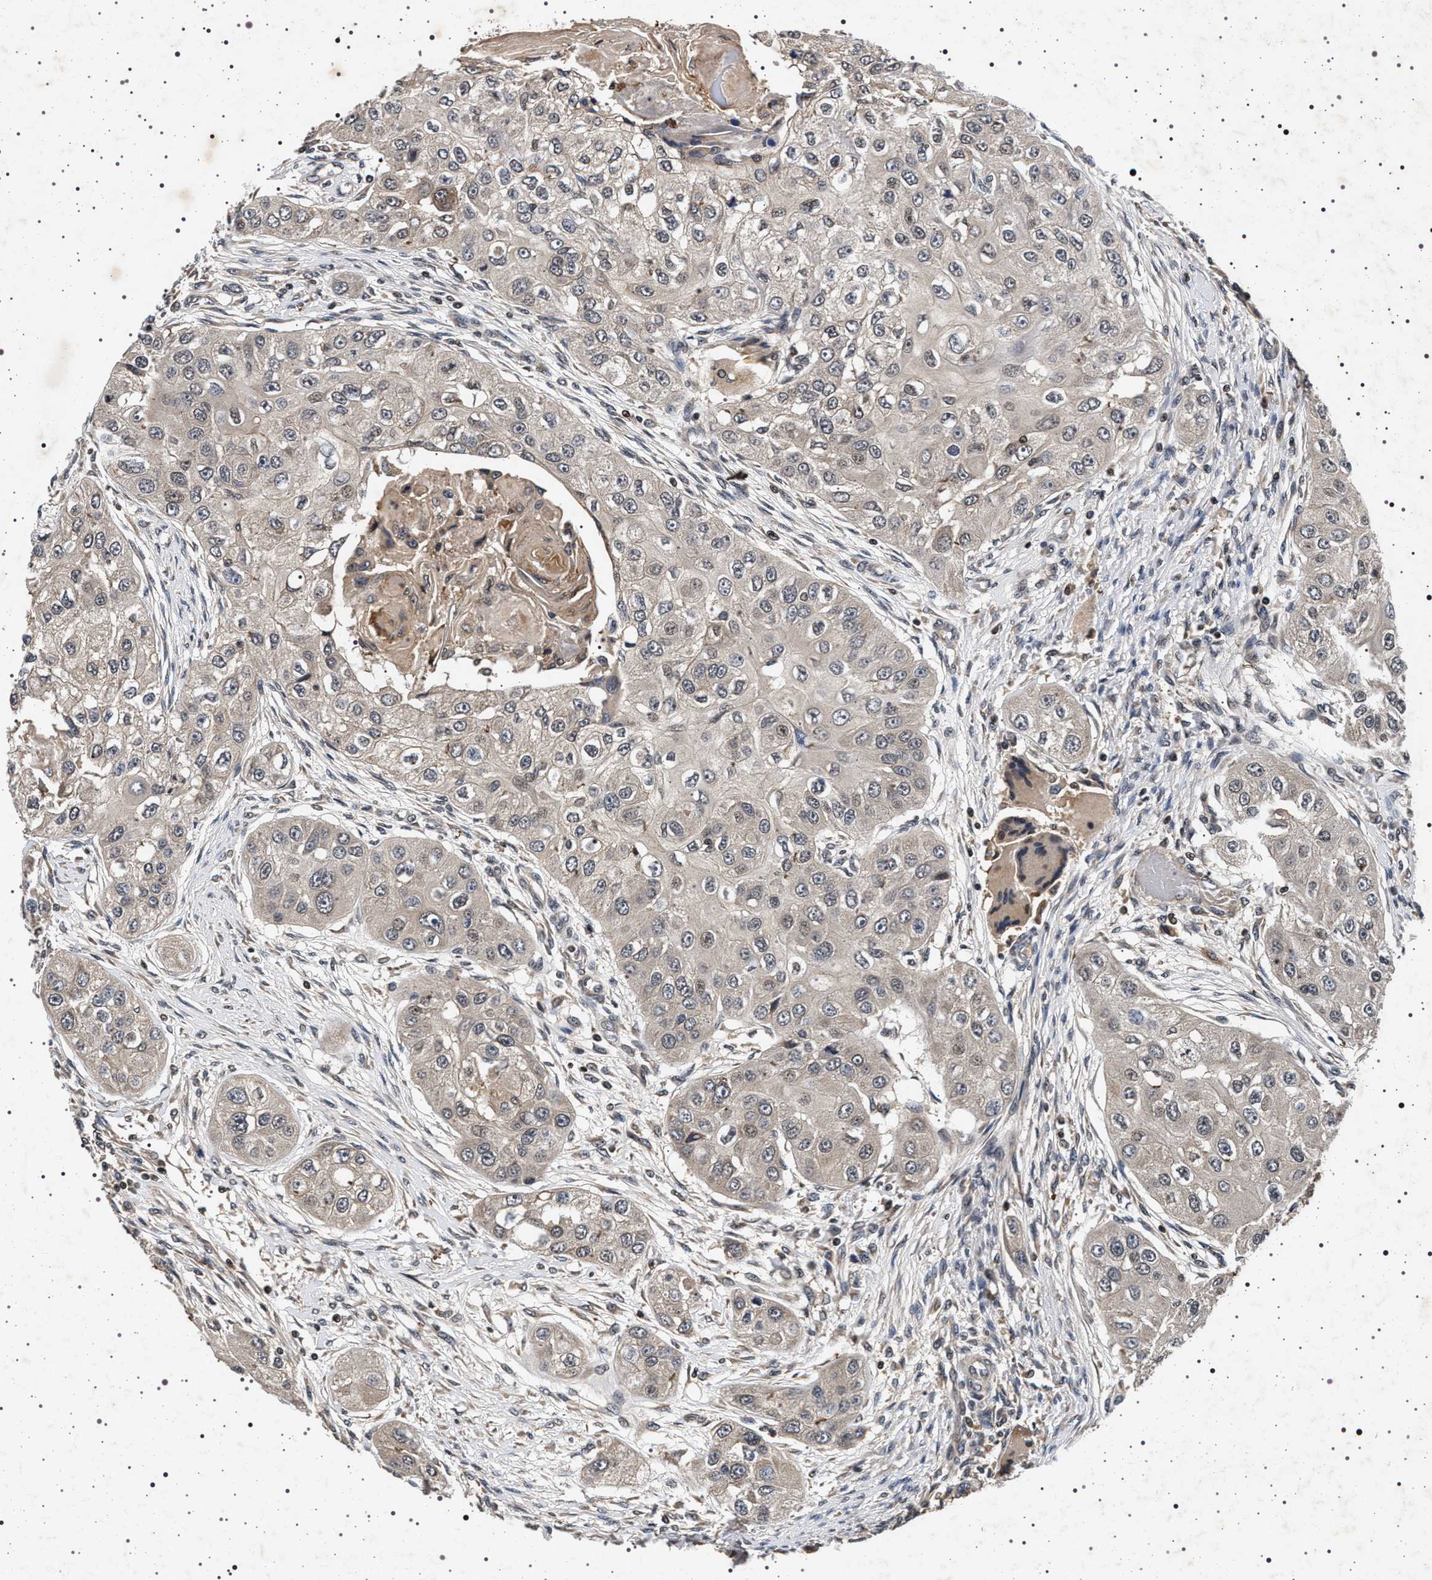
{"staining": {"intensity": "weak", "quantity": "<25%", "location": "nuclear"}, "tissue": "head and neck cancer", "cell_type": "Tumor cells", "image_type": "cancer", "snomed": [{"axis": "morphology", "description": "Normal tissue, NOS"}, {"axis": "morphology", "description": "Squamous cell carcinoma, NOS"}, {"axis": "topography", "description": "Skeletal muscle"}, {"axis": "topography", "description": "Head-Neck"}], "caption": "Photomicrograph shows no protein expression in tumor cells of squamous cell carcinoma (head and neck) tissue.", "gene": "CDKN1B", "patient": {"sex": "male", "age": 51}}